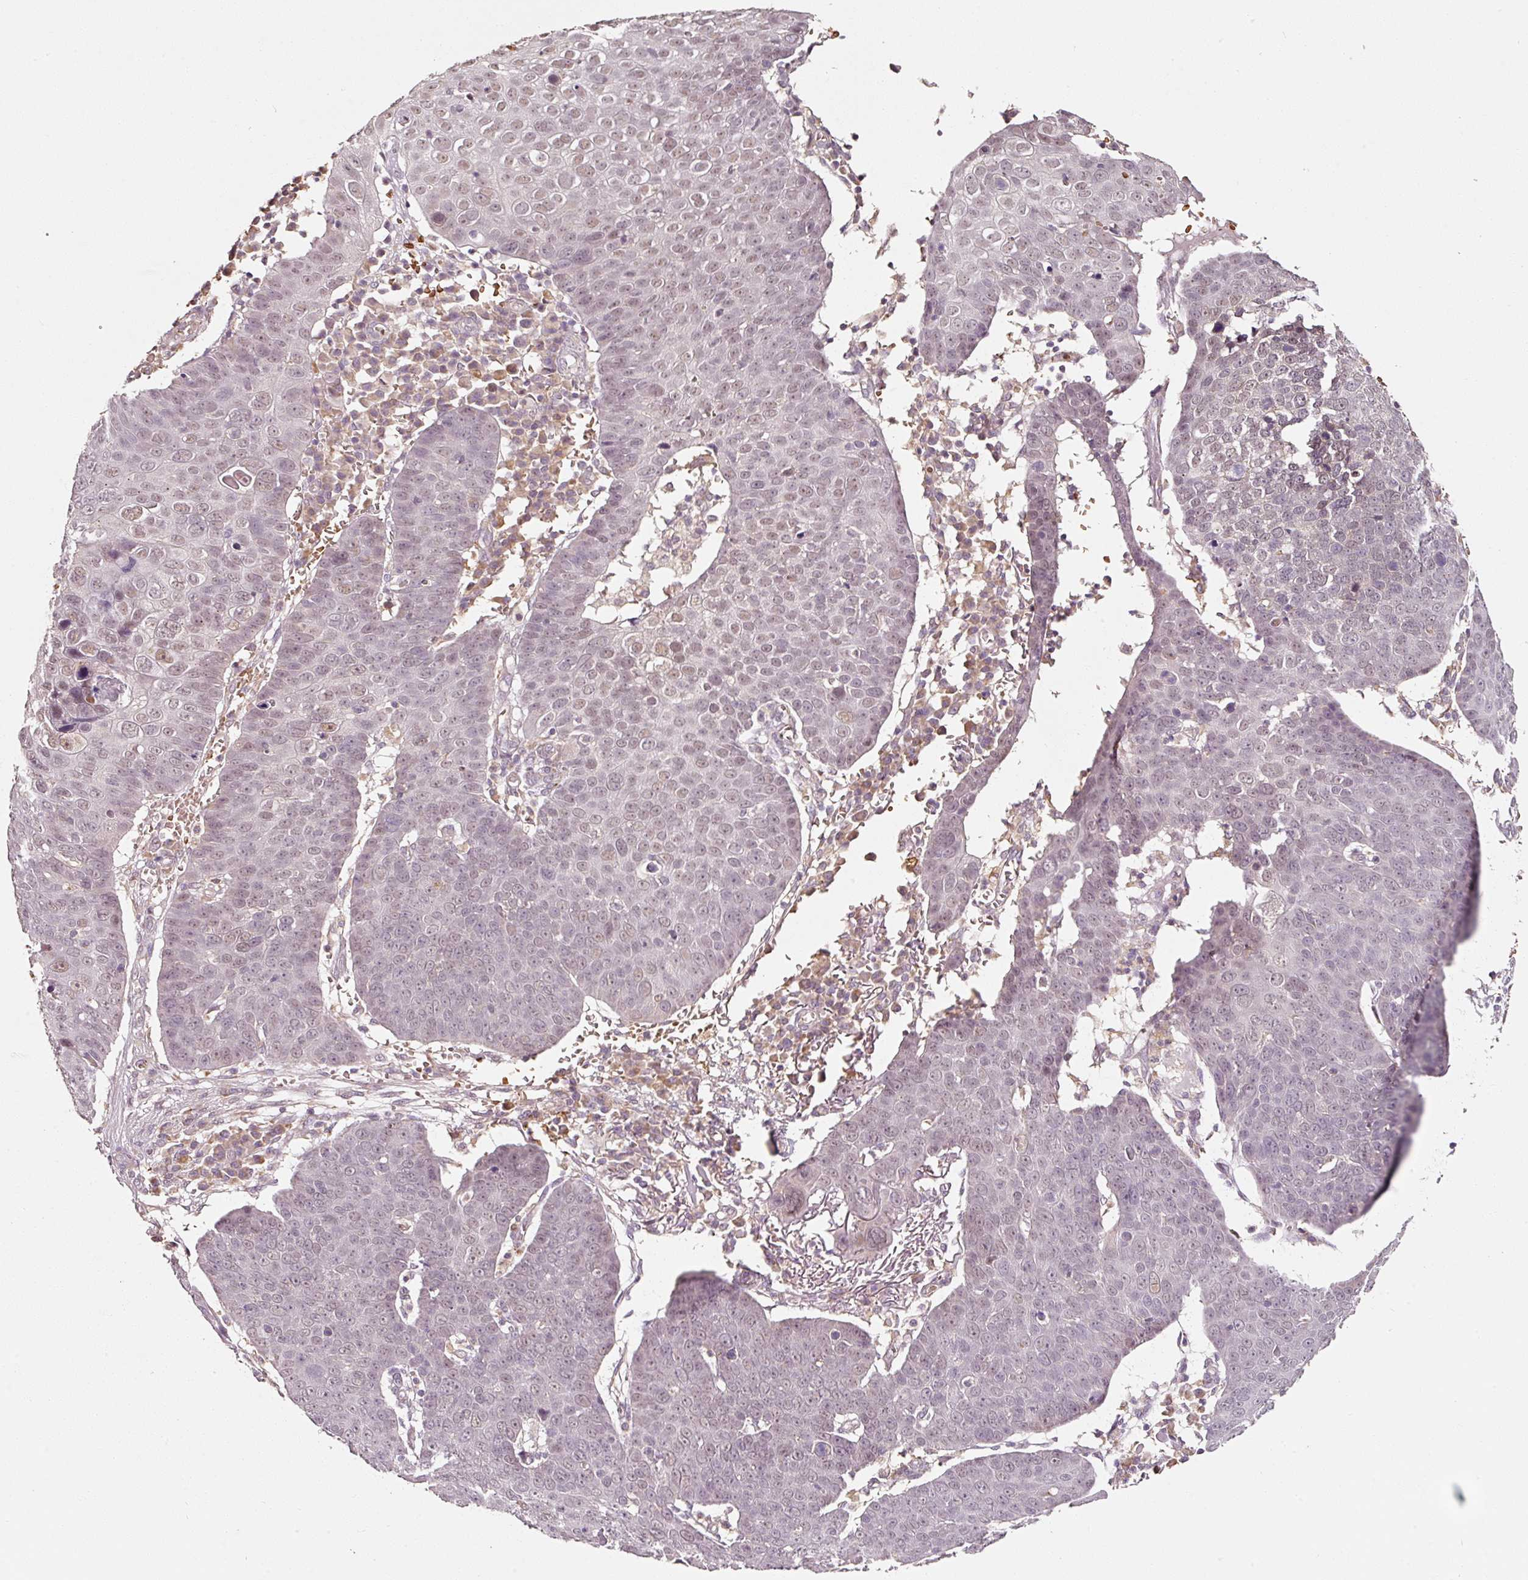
{"staining": {"intensity": "weak", "quantity": "<25%", "location": "nuclear"}, "tissue": "skin cancer", "cell_type": "Tumor cells", "image_type": "cancer", "snomed": [{"axis": "morphology", "description": "Squamous cell carcinoma, NOS"}, {"axis": "topography", "description": "Skin"}], "caption": "An IHC photomicrograph of skin squamous cell carcinoma is shown. There is no staining in tumor cells of skin squamous cell carcinoma.", "gene": "ZNF460", "patient": {"sex": "male", "age": 71}}